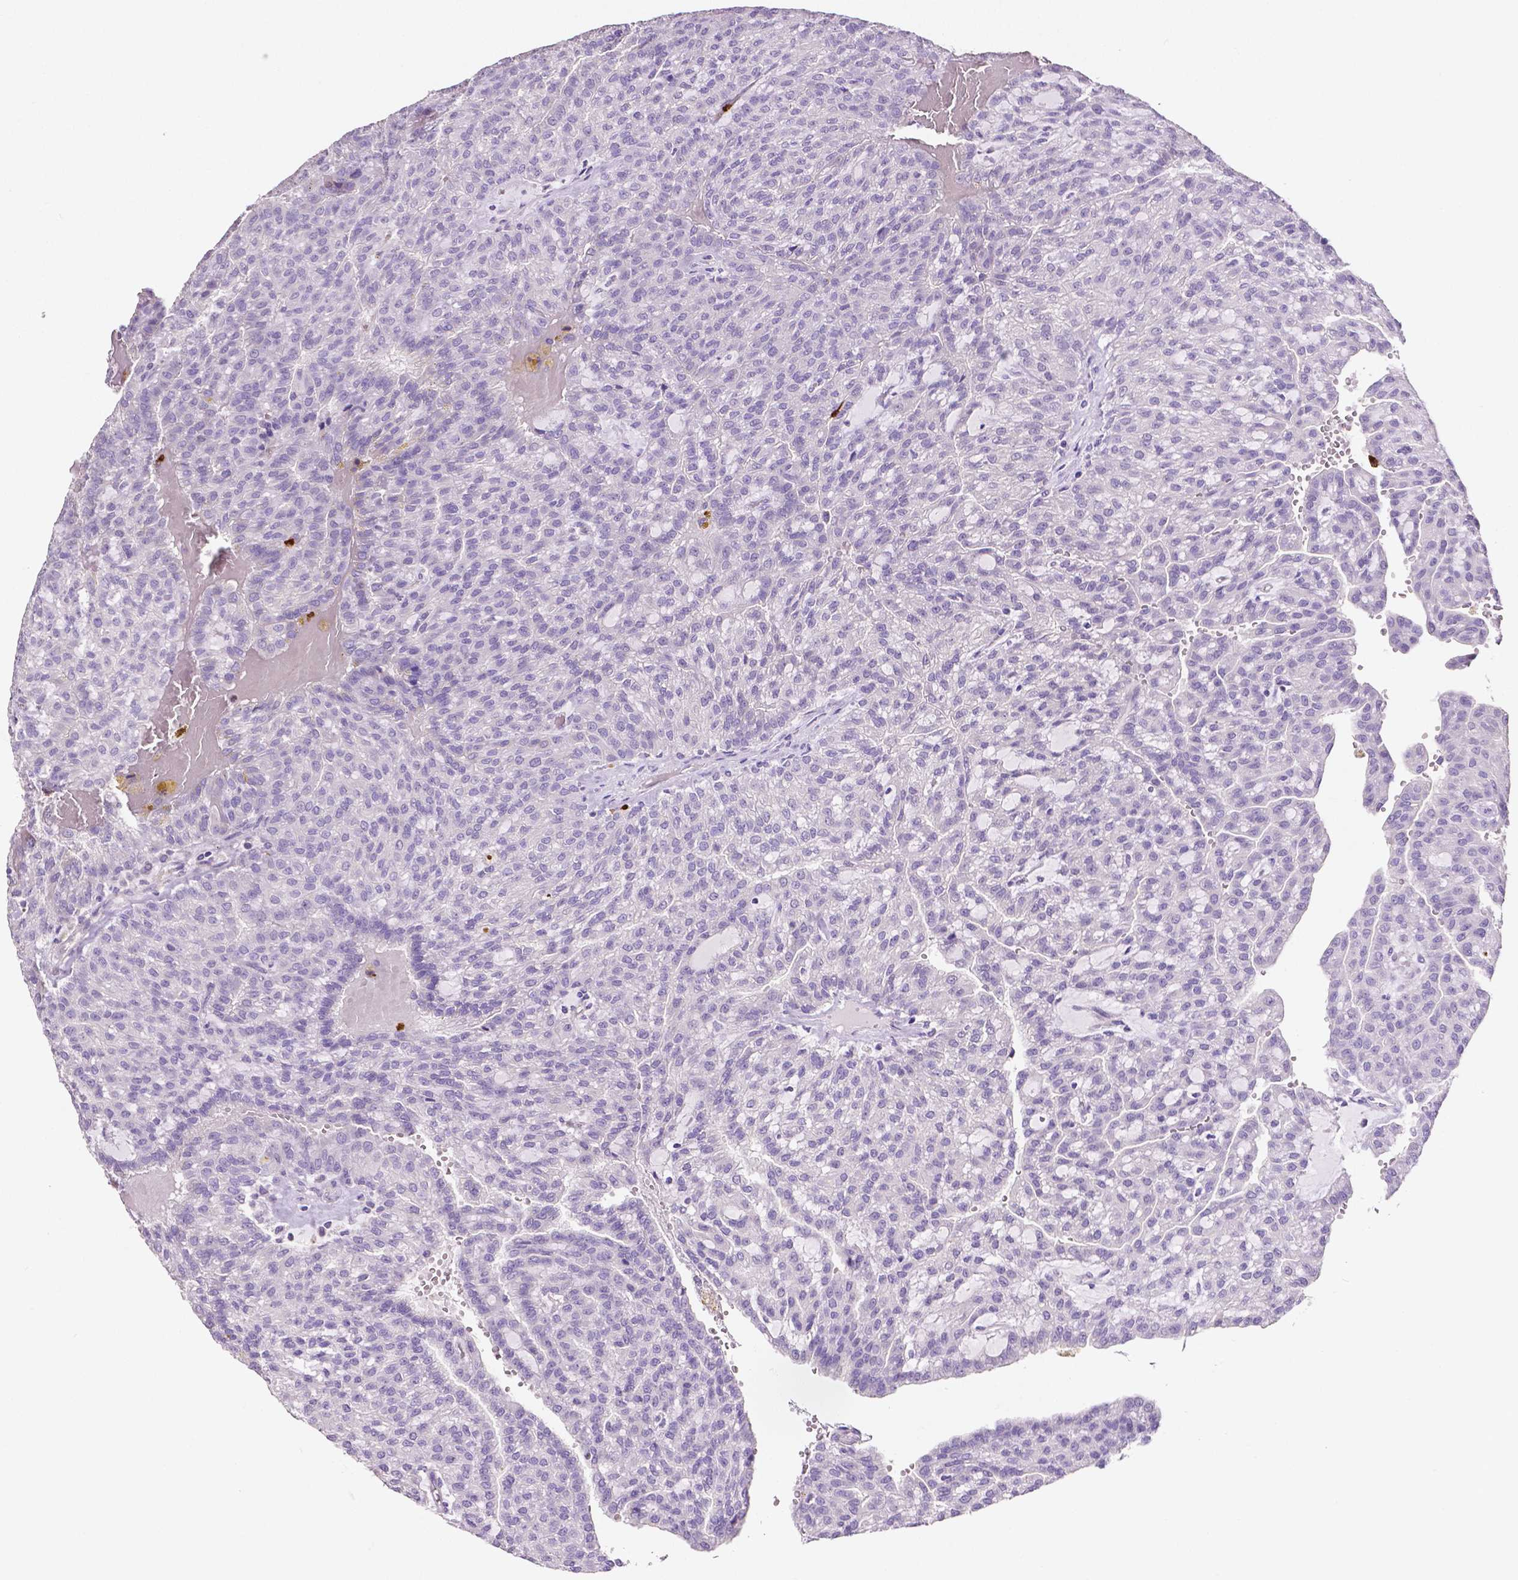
{"staining": {"intensity": "negative", "quantity": "none", "location": "none"}, "tissue": "renal cancer", "cell_type": "Tumor cells", "image_type": "cancer", "snomed": [{"axis": "morphology", "description": "Adenocarcinoma, NOS"}, {"axis": "topography", "description": "Kidney"}], "caption": "Histopathology image shows no significant protein positivity in tumor cells of renal cancer.", "gene": "MMP9", "patient": {"sex": "male", "age": 63}}